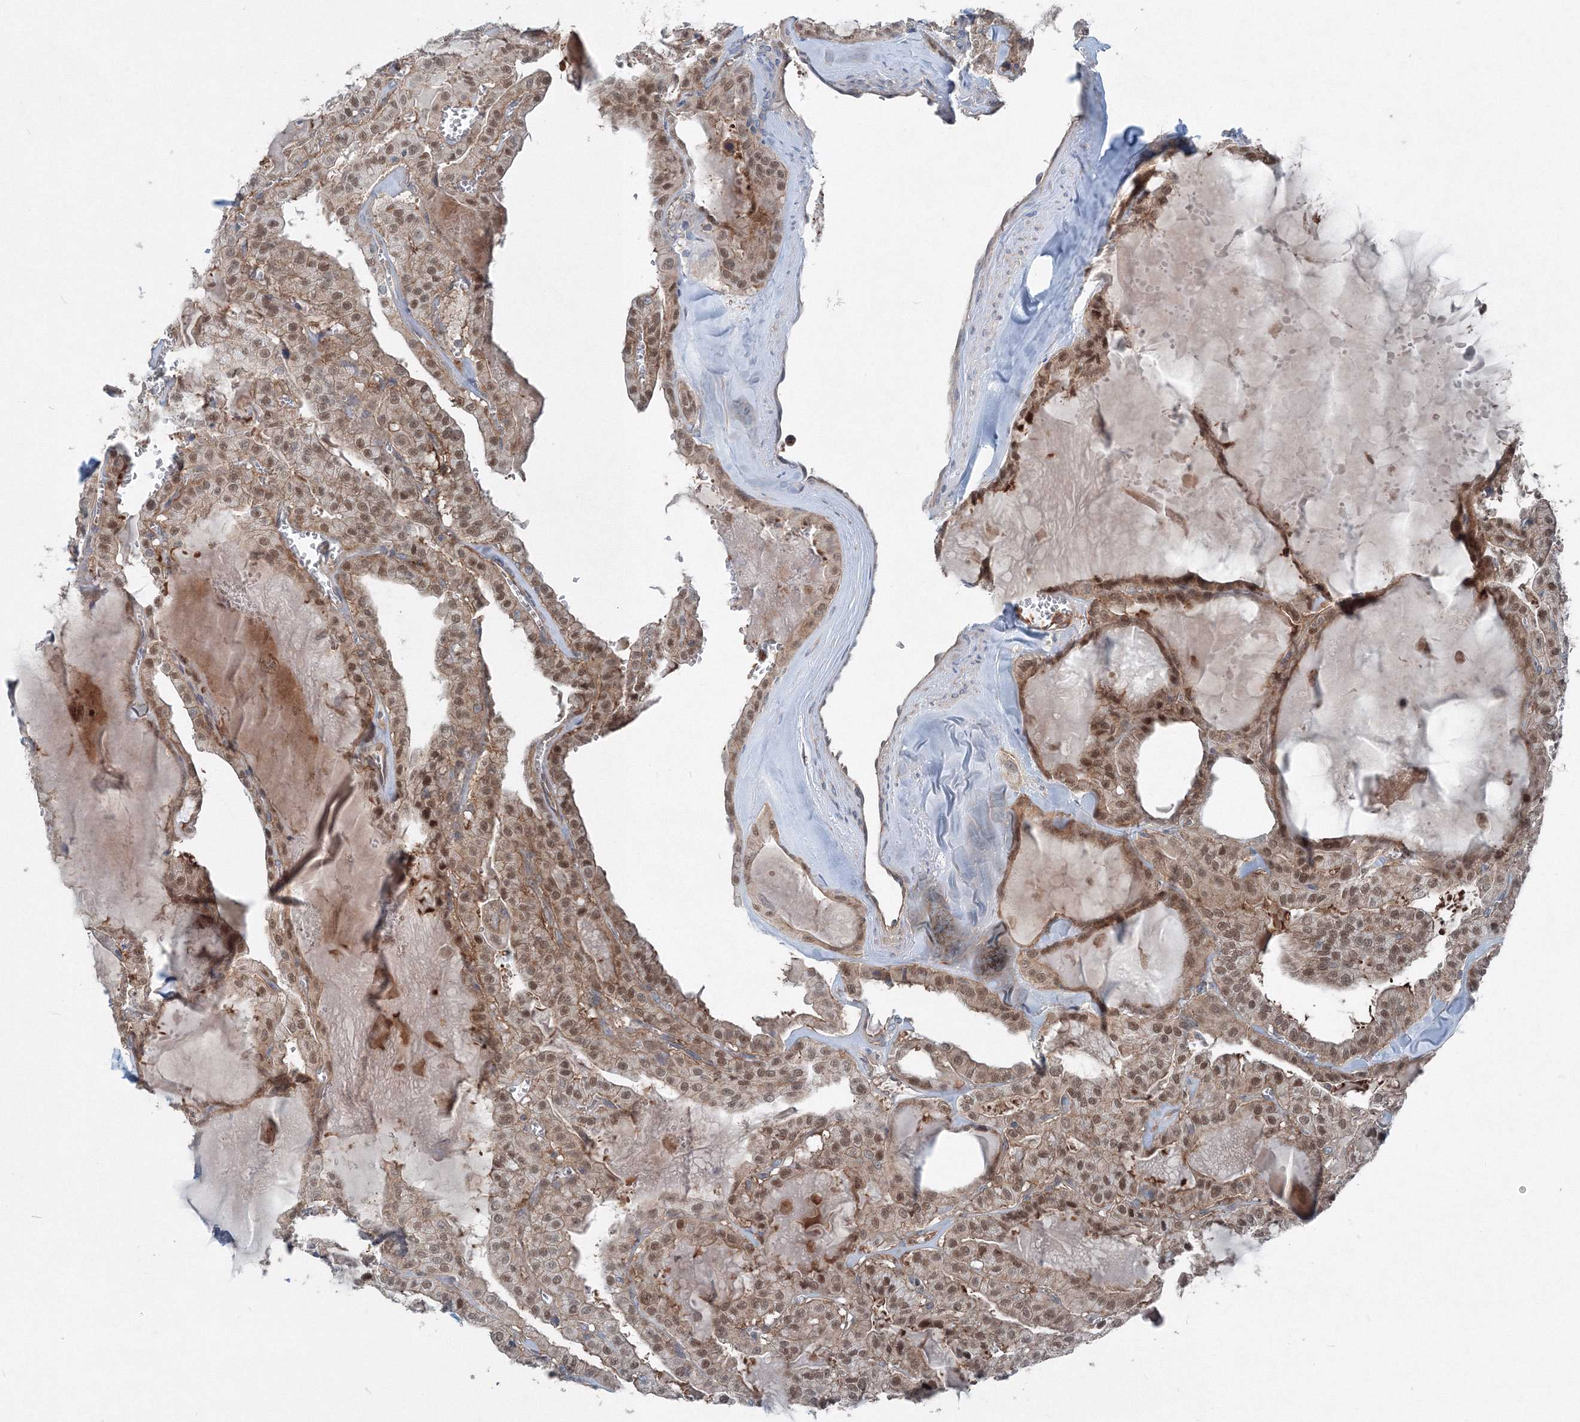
{"staining": {"intensity": "moderate", "quantity": ">75%", "location": "cytoplasmic/membranous,nuclear"}, "tissue": "thyroid cancer", "cell_type": "Tumor cells", "image_type": "cancer", "snomed": [{"axis": "morphology", "description": "Papillary adenocarcinoma, NOS"}, {"axis": "topography", "description": "Thyroid gland"}], "caption": "Thyroid papillary adenocarcinoma stained for a protein (brown) demonstrates moderate cytoplasmic/membranous and nuclear positive expression in approximately >75% of tumor cells.", "gene": "TPRKB", "patient": {"sex": "male", "age": 52}}